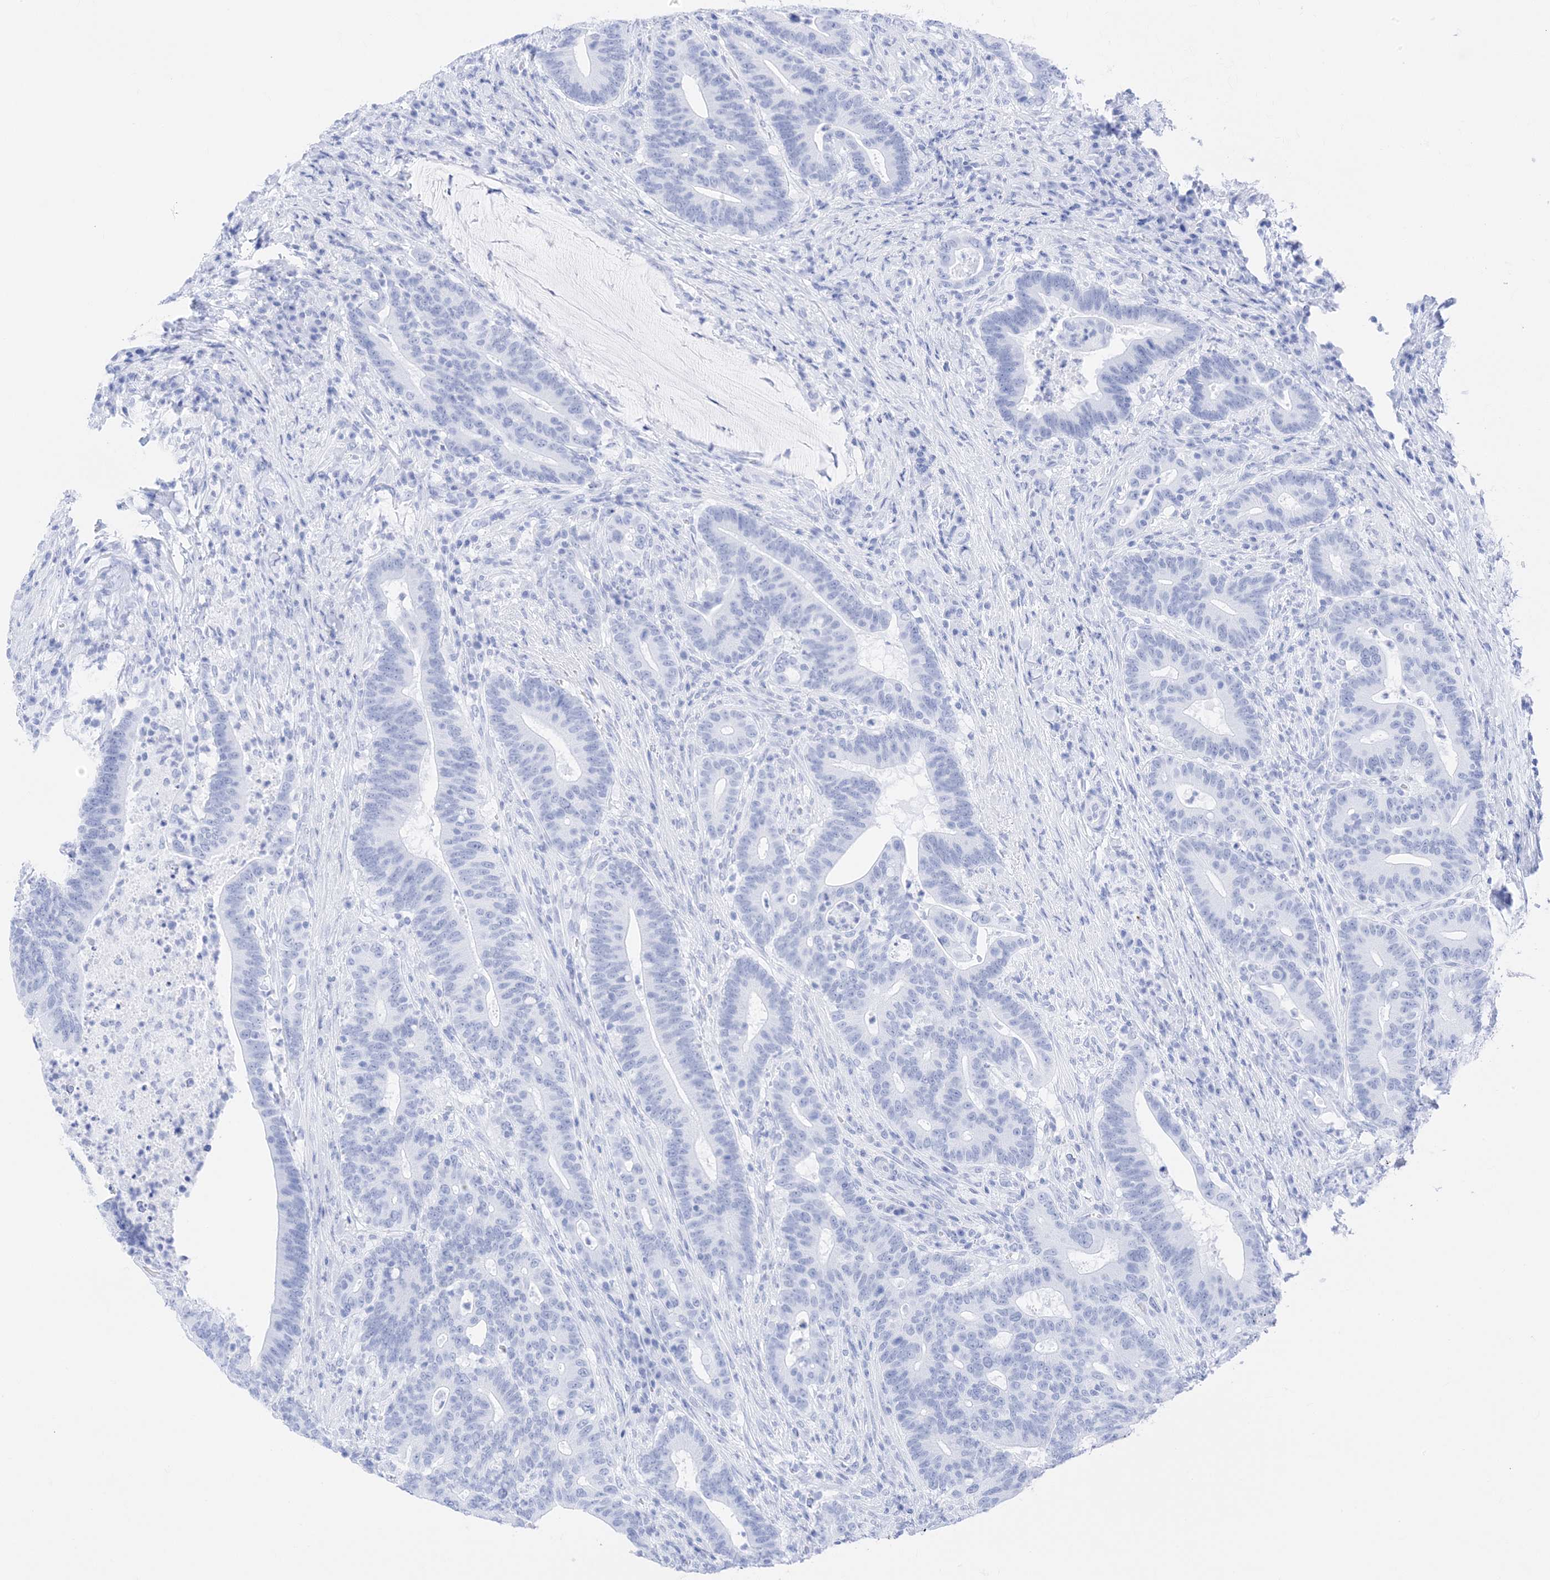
{"staining": {"intensity": "negative", "quantity": "none", "location": "none"}, "tissue": "colorectal cancer", "cell_type": "Tumor cells", "image_type": "cancer", "snomed": [{"axis": "morphology", "description": "Adenocarcinoma, NOS"}, {"axis": "topography", "description": "Colon"}], "caption": "High power microscopy histopathology image of an immunohistochemistry photomicrograph of colorectal cancer (adenocarcinoma), revealing no significant expression in tumor cells.", "gene": "MUC17", "patient": {"sex": "female", "age": 66}}